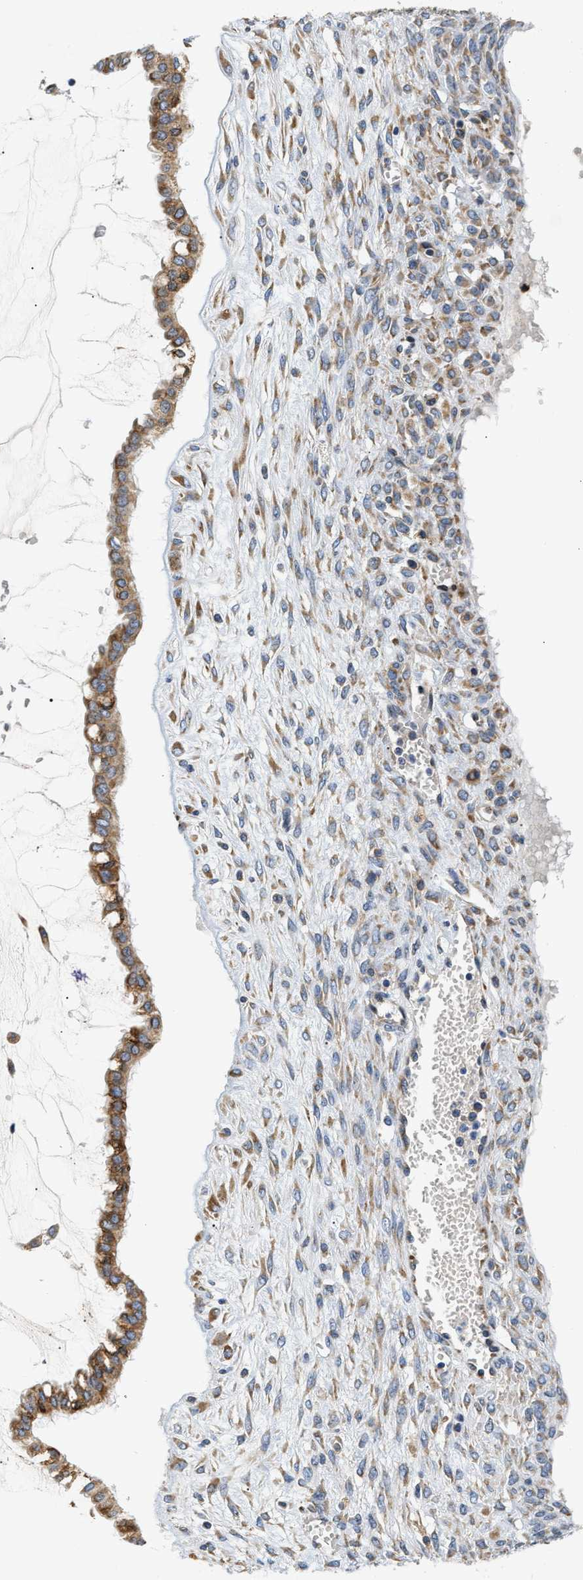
{"staining": {"intensity": "moderate", "quantity": ">75%", "location": "cytoplasmic/membranous"}, "tissue": "ovarian cancer", "cell_type": "Tumor cells", "image_type": "cancer", "snomed": [{"axis": "morphology", "description": "Cystadenocarcinoma, mucinous, NOS"}, {"axis": "topography", "description": "Ovary"}], "caption": "This is an image of IHC staining of ovarian cancer (mucinous cystadenocarcinoma), which shows moderate expression in the cytoplasmic/membranous of tumor cells.", "gene": "HDHD3", "patient": {"sex": "female", "age": 73}}